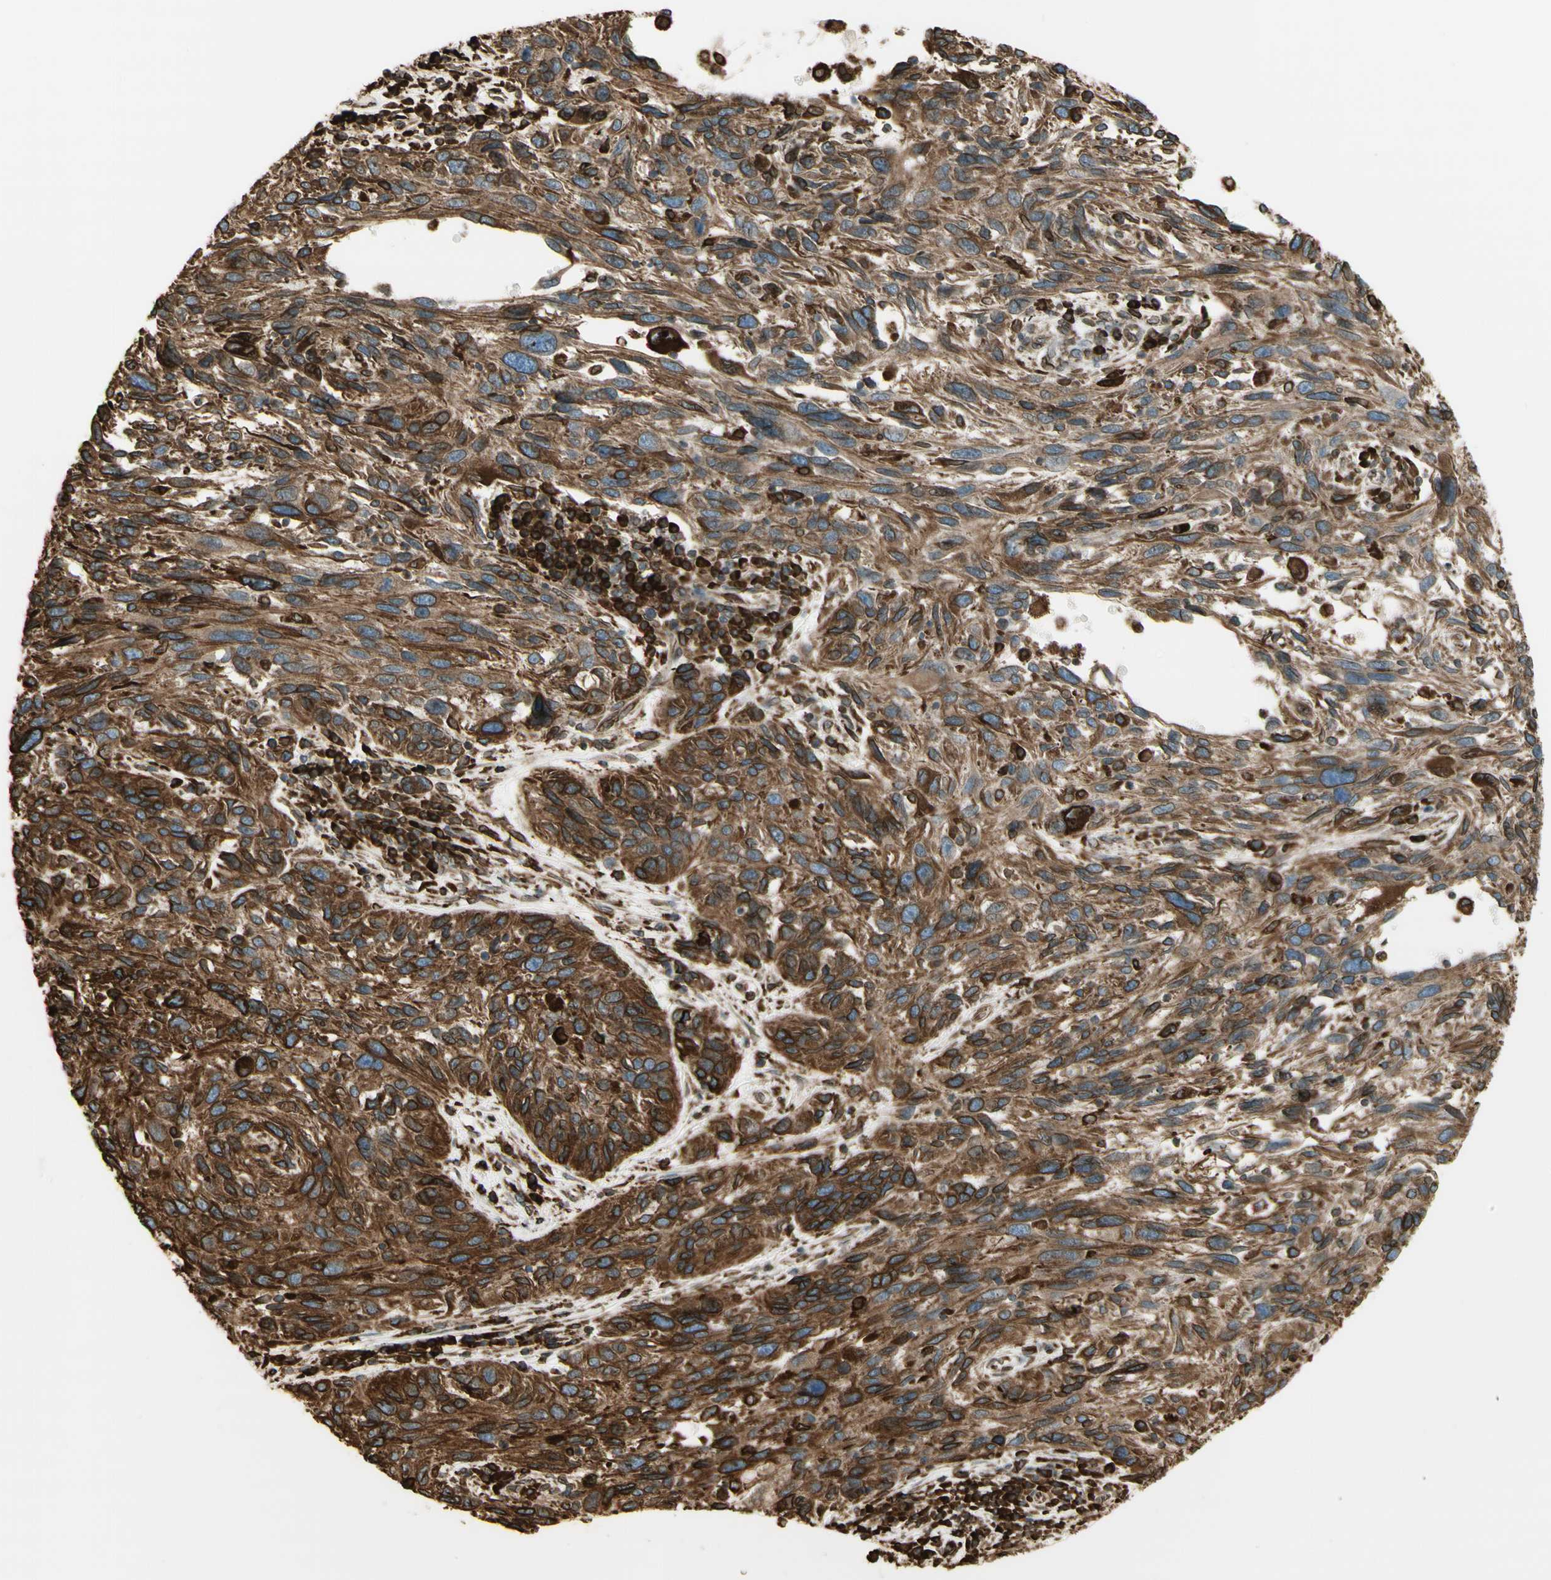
{"staining": {"intensity": "moderate", "quantity": ">75%", "location": "cytoplasmic/membranous"}, "tissue": "melanoma", "cell_type": "Tumor cells", "image_type": "cancer", "snomed": [{"axis": "morphology", "description": "Malignant melanoma, NOS"}, {"axis": "topography", "description": "Skin"}], "caption": "Malignant melanoma stained with DAB (3,3'-diaminobenzidine) IHC reveals medium levels of moderate cytoplasmic/membranous staining in approximately >75% of tumor cells.", "gene": "CANX", "patient": {"sex": "male", "age": 53}}